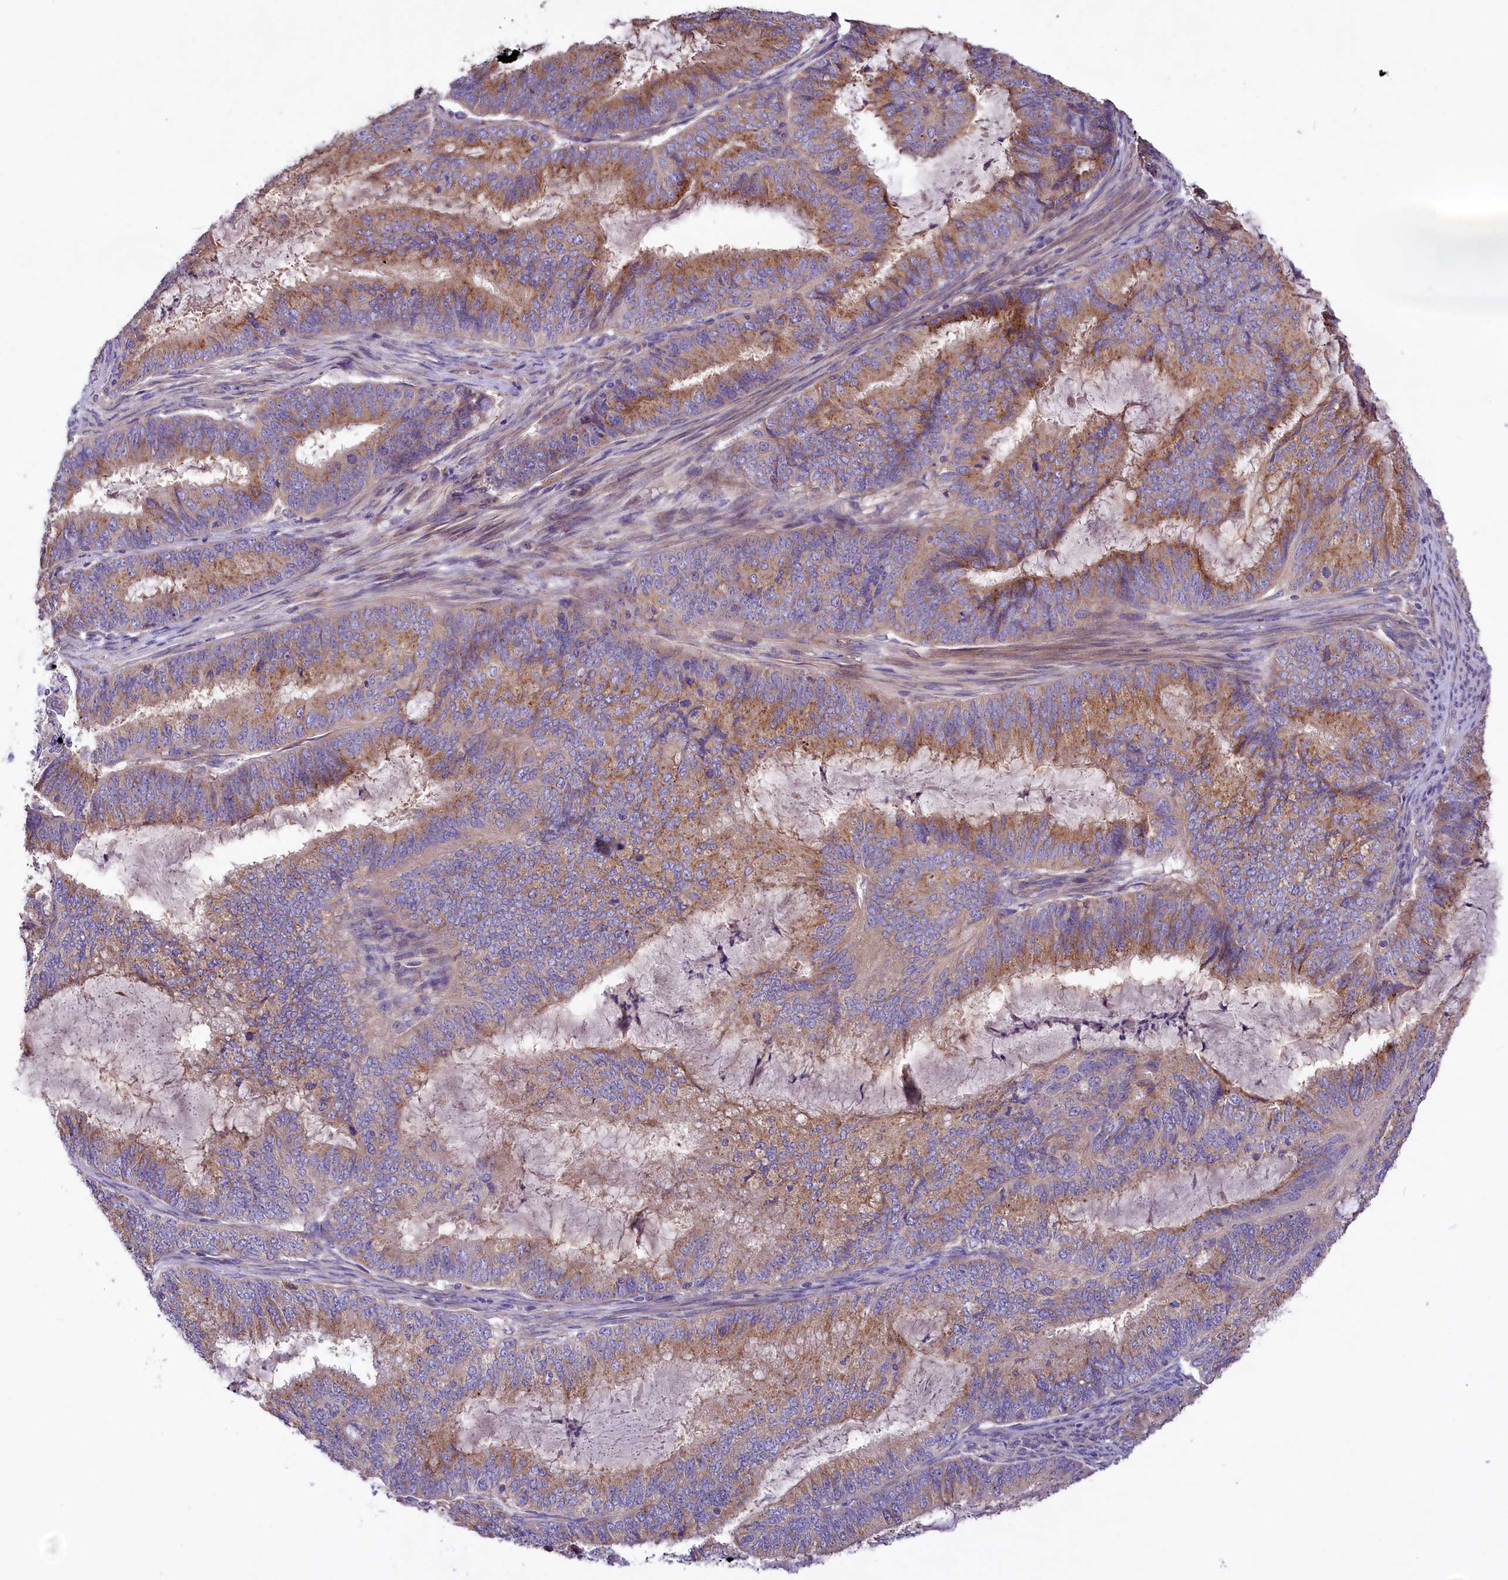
{"staining": {"intensity": "moderate", "quantity": "25%-75%", "location": "cytoplasmic/membranous"}, "tissue": "endometrial cancer", "cell_type": "Tumor cells", "image_type": "cancer", "snomed": [{"axis": "morphology", "description": "Adenocarcinoma, NOS"}, {"axis": "topography", "description": "Endometrium"}], "caption": "Moderate cytoplasmic/membranous positivity is present in approximately 25%-75% of tumor cells in adenocarcinoma (endometrial).", "gene": "PEMT", "patient": {"sex": "female", "age": 51}}